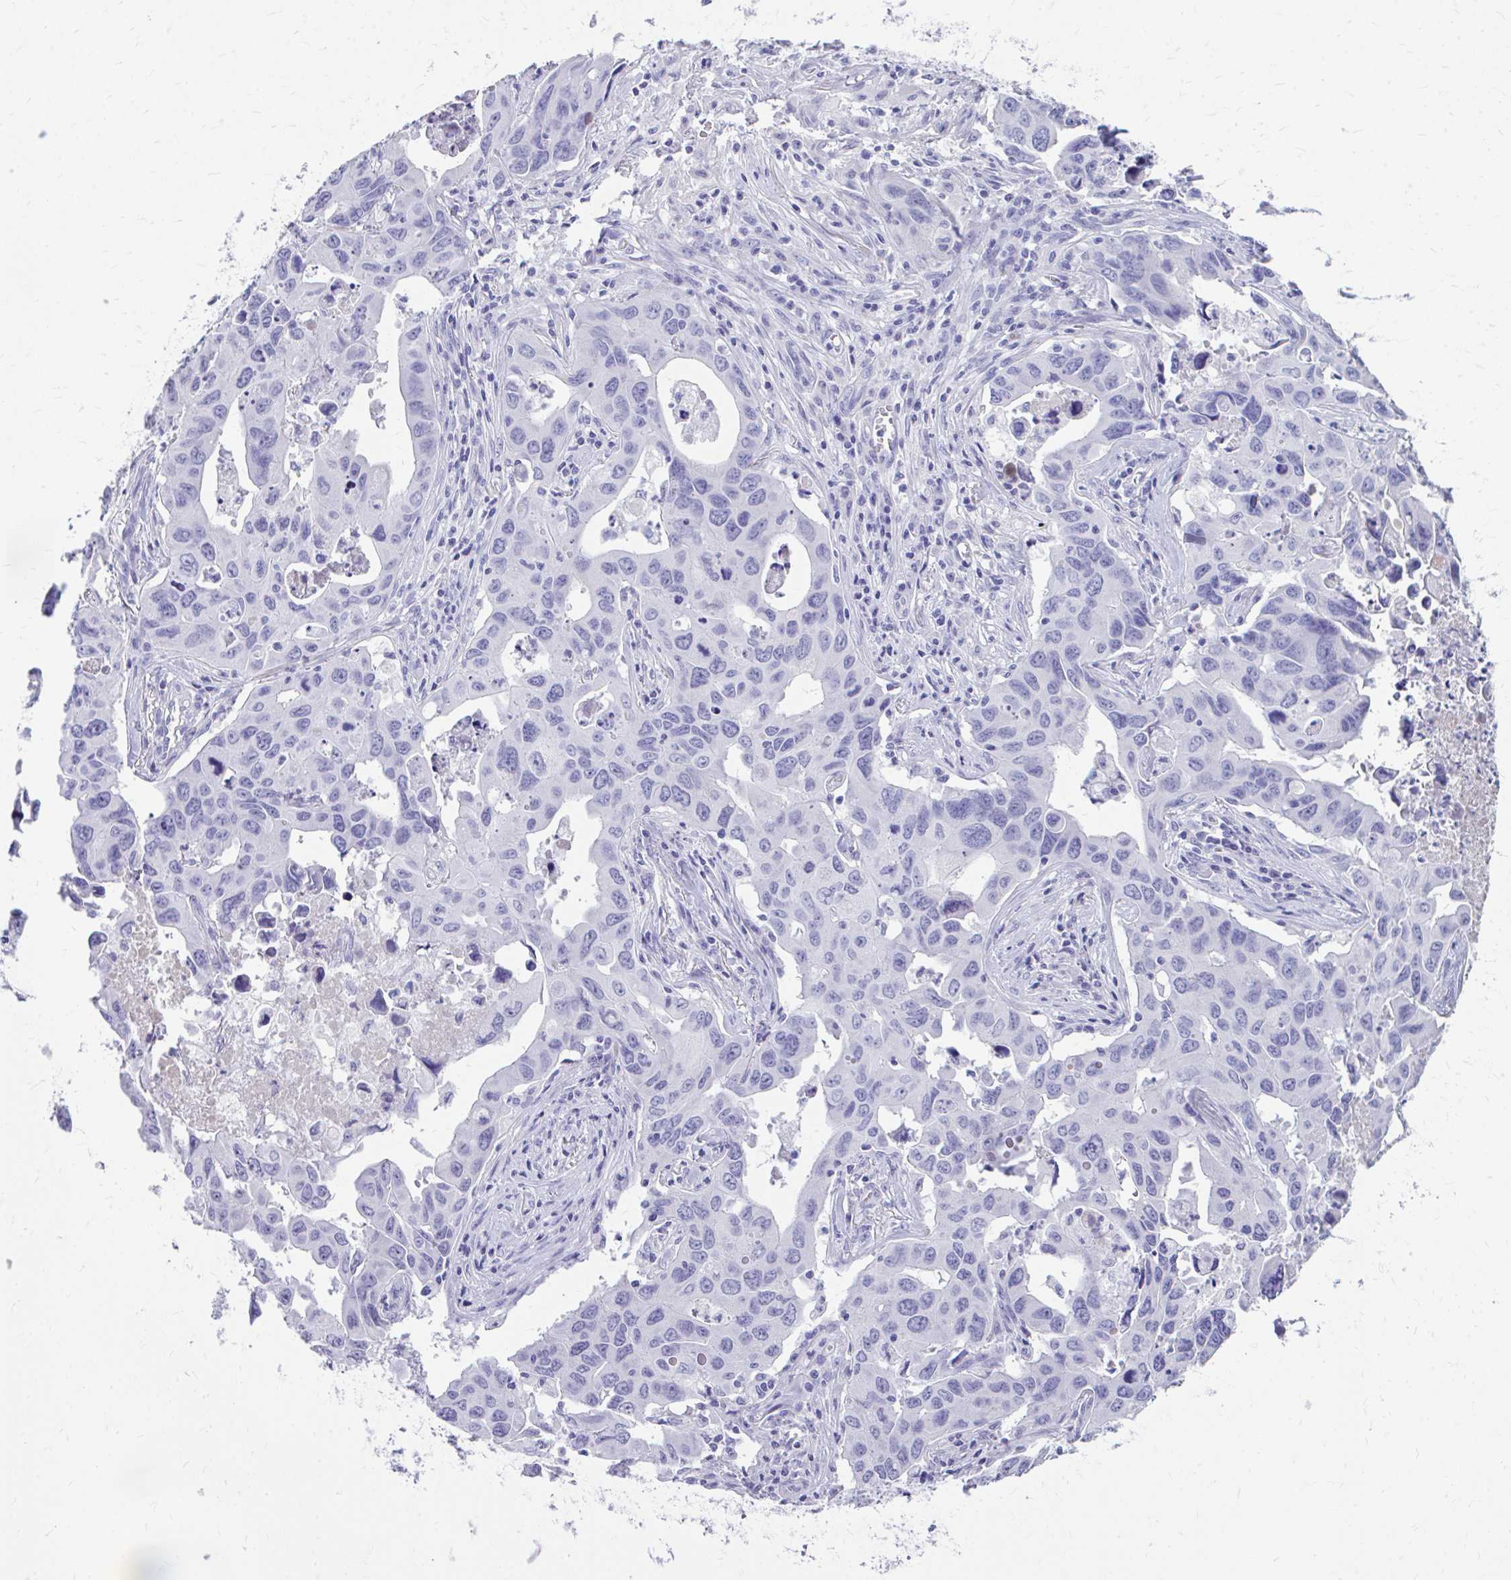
{"staining": {"intensity": "negative", "quantity": "none", "location": "none"}, "tissue": "lung cancer", "cell_type": "Tumor cells", "image_type": "cancer", "snomed": [{"axis": "morphology", "description": "Adenocarcinoma, NOS"}, {"axis": "topography", "description": "Lung"}], "caption": "DAB immunohistochemical staining of human lung adenocarcinoma displays no significant staining in tumor cells.", "gene": "CFH", "patient": {"sex": "male", "age": 64}}